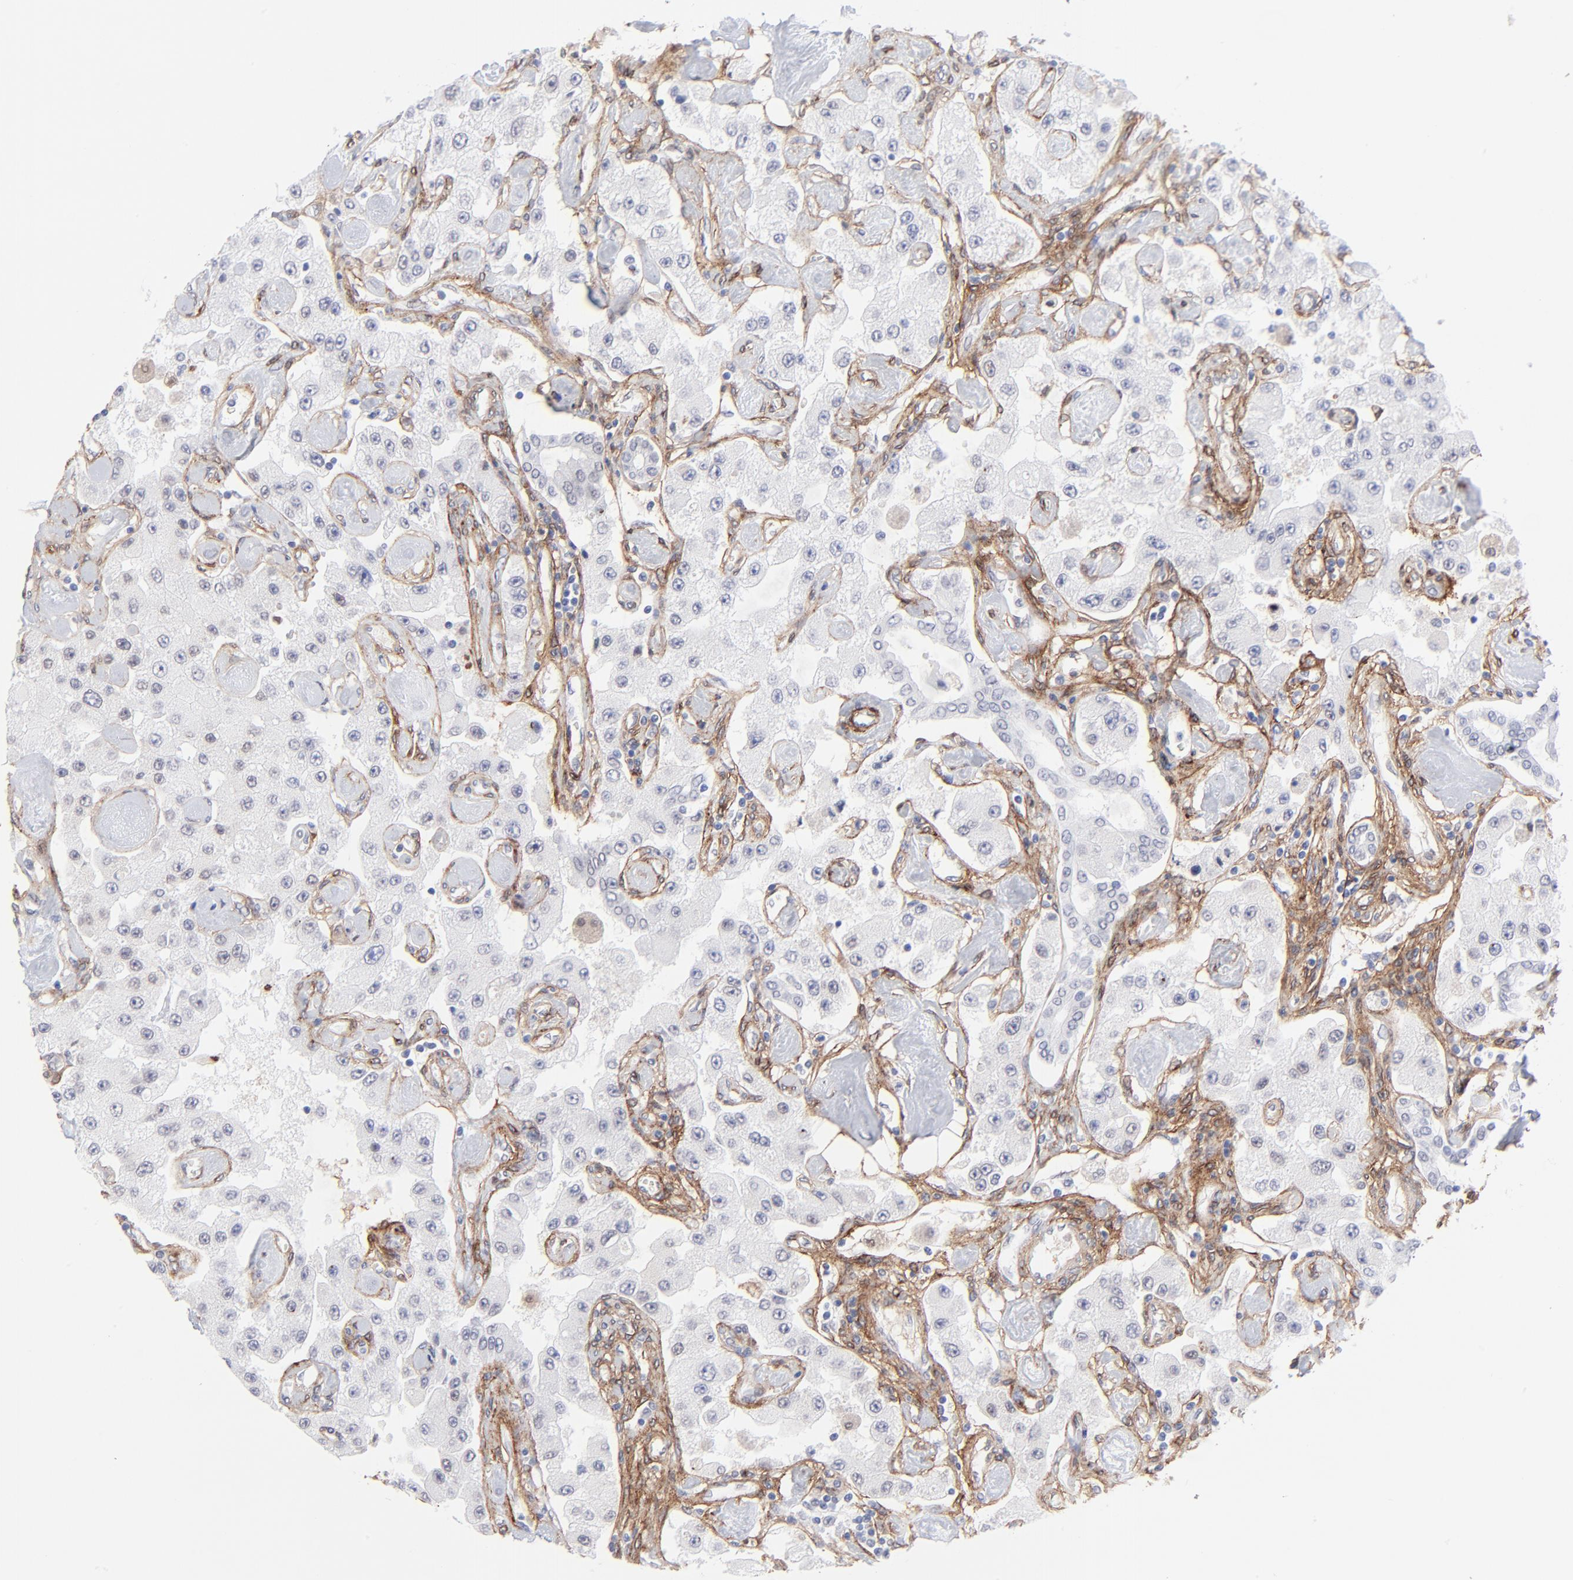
{"staining": {"intensity": "negative", "quantity": "none", "location": "none"}, "tissue": "carcinoid", "cell_type": "Tumor cells", "image_type": "cancer", "snomed": [{"axis": "morphology", "description": "Carcinoid, malignant, NOS"}, {"axis": "topography", "description": "Pancreas"}], "caption": "Tumor cells are negative for protein expression in human malignant carcinoid.", "gene": "PDGFRB", "patient": {"sex": "male", "age": 41}}